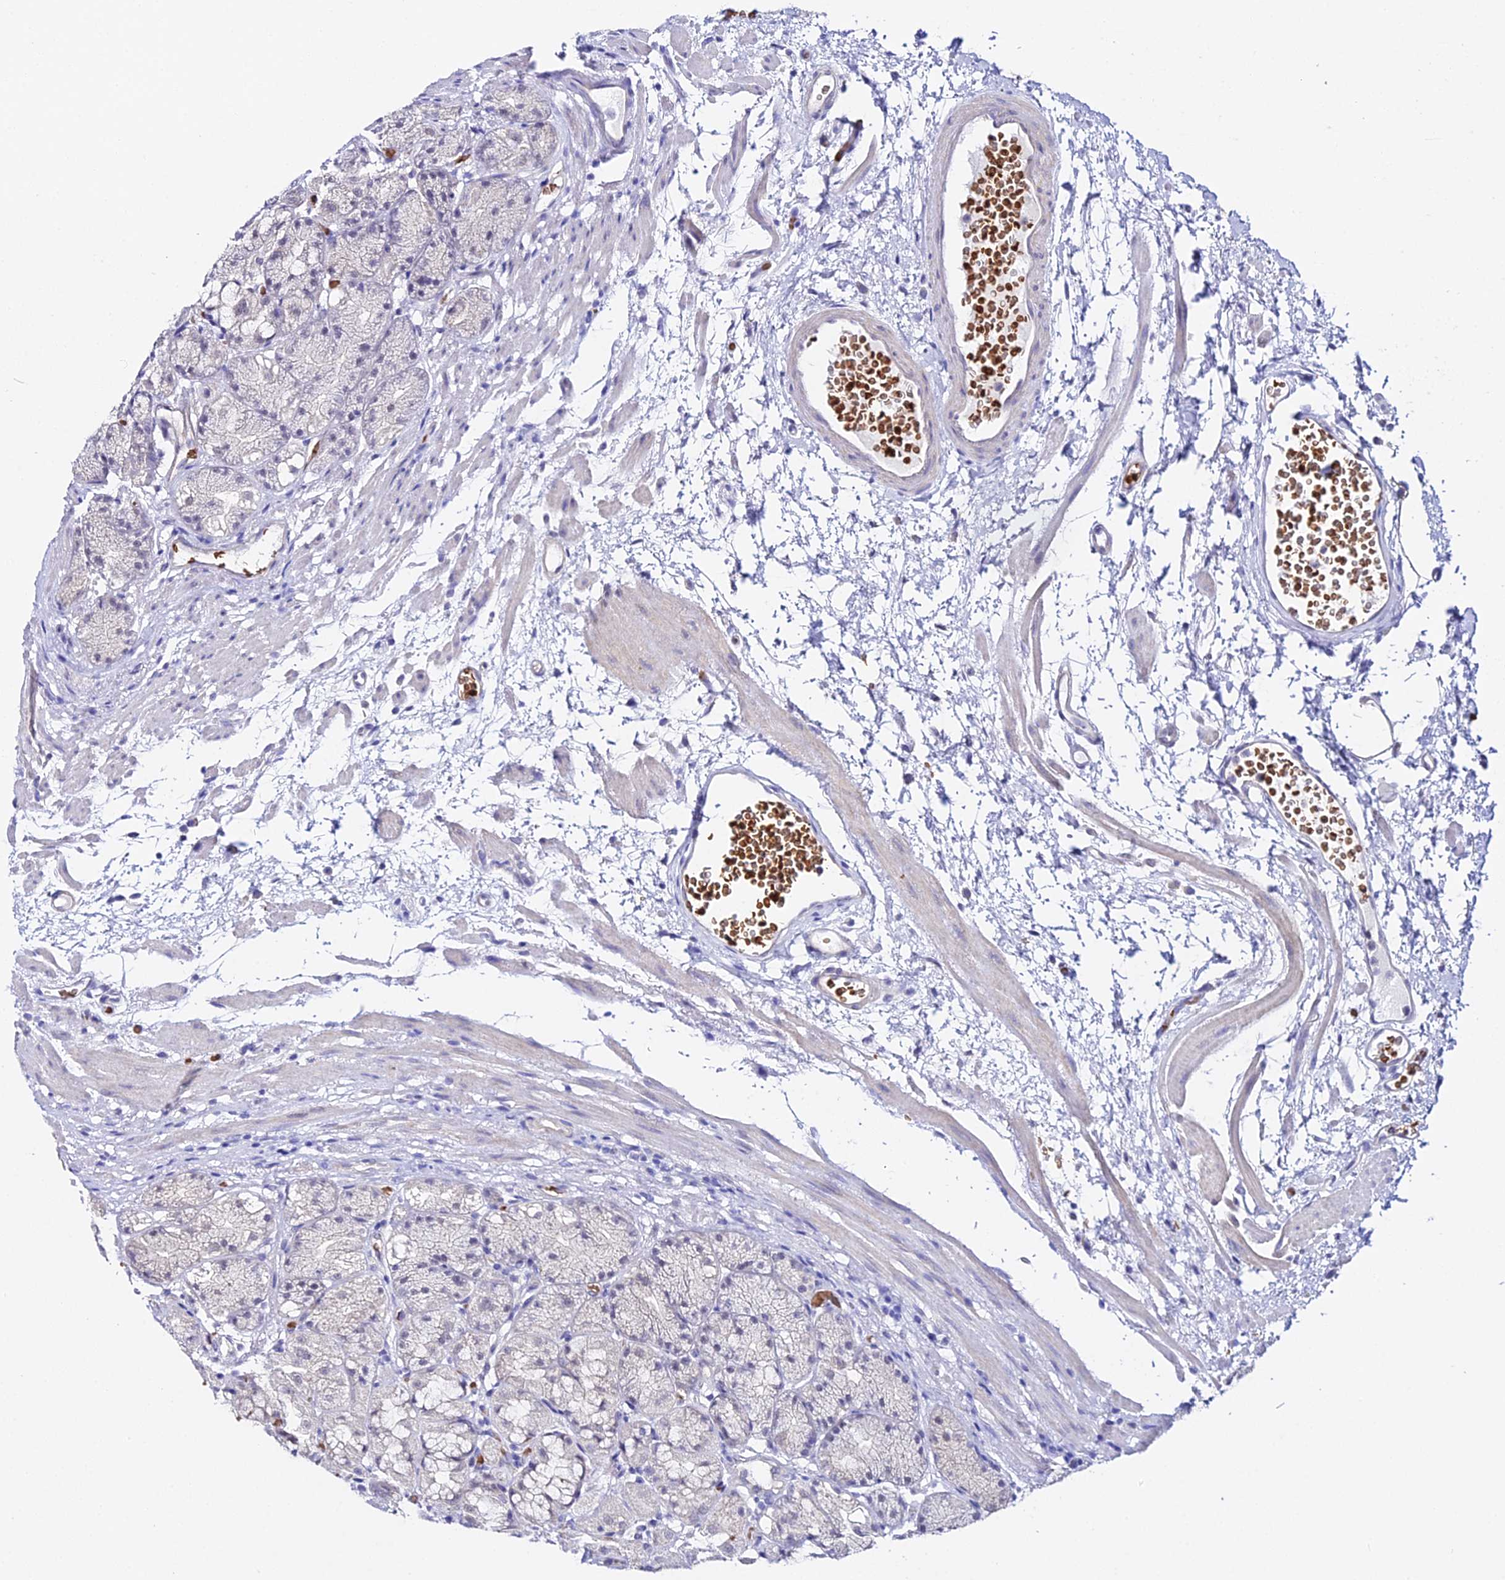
{"staining": {"intensity": "negative", "quantity": "none", "location": "none"}, "tissue": "stomach", "cell_type": "Glandular cells", "image_type": "normal", "snomed": [{"axis": "morphology", "description": "Normal tissue, NOS"}, {"axis": "topography", "description": "Stomach"}], "caption": "IHC micrograph of benign human stomach stained for a protein (brown), which reveals no staining in glandular cells.", "gene": "CFAP45", "patient": {"sex": "male", "age": 63}}